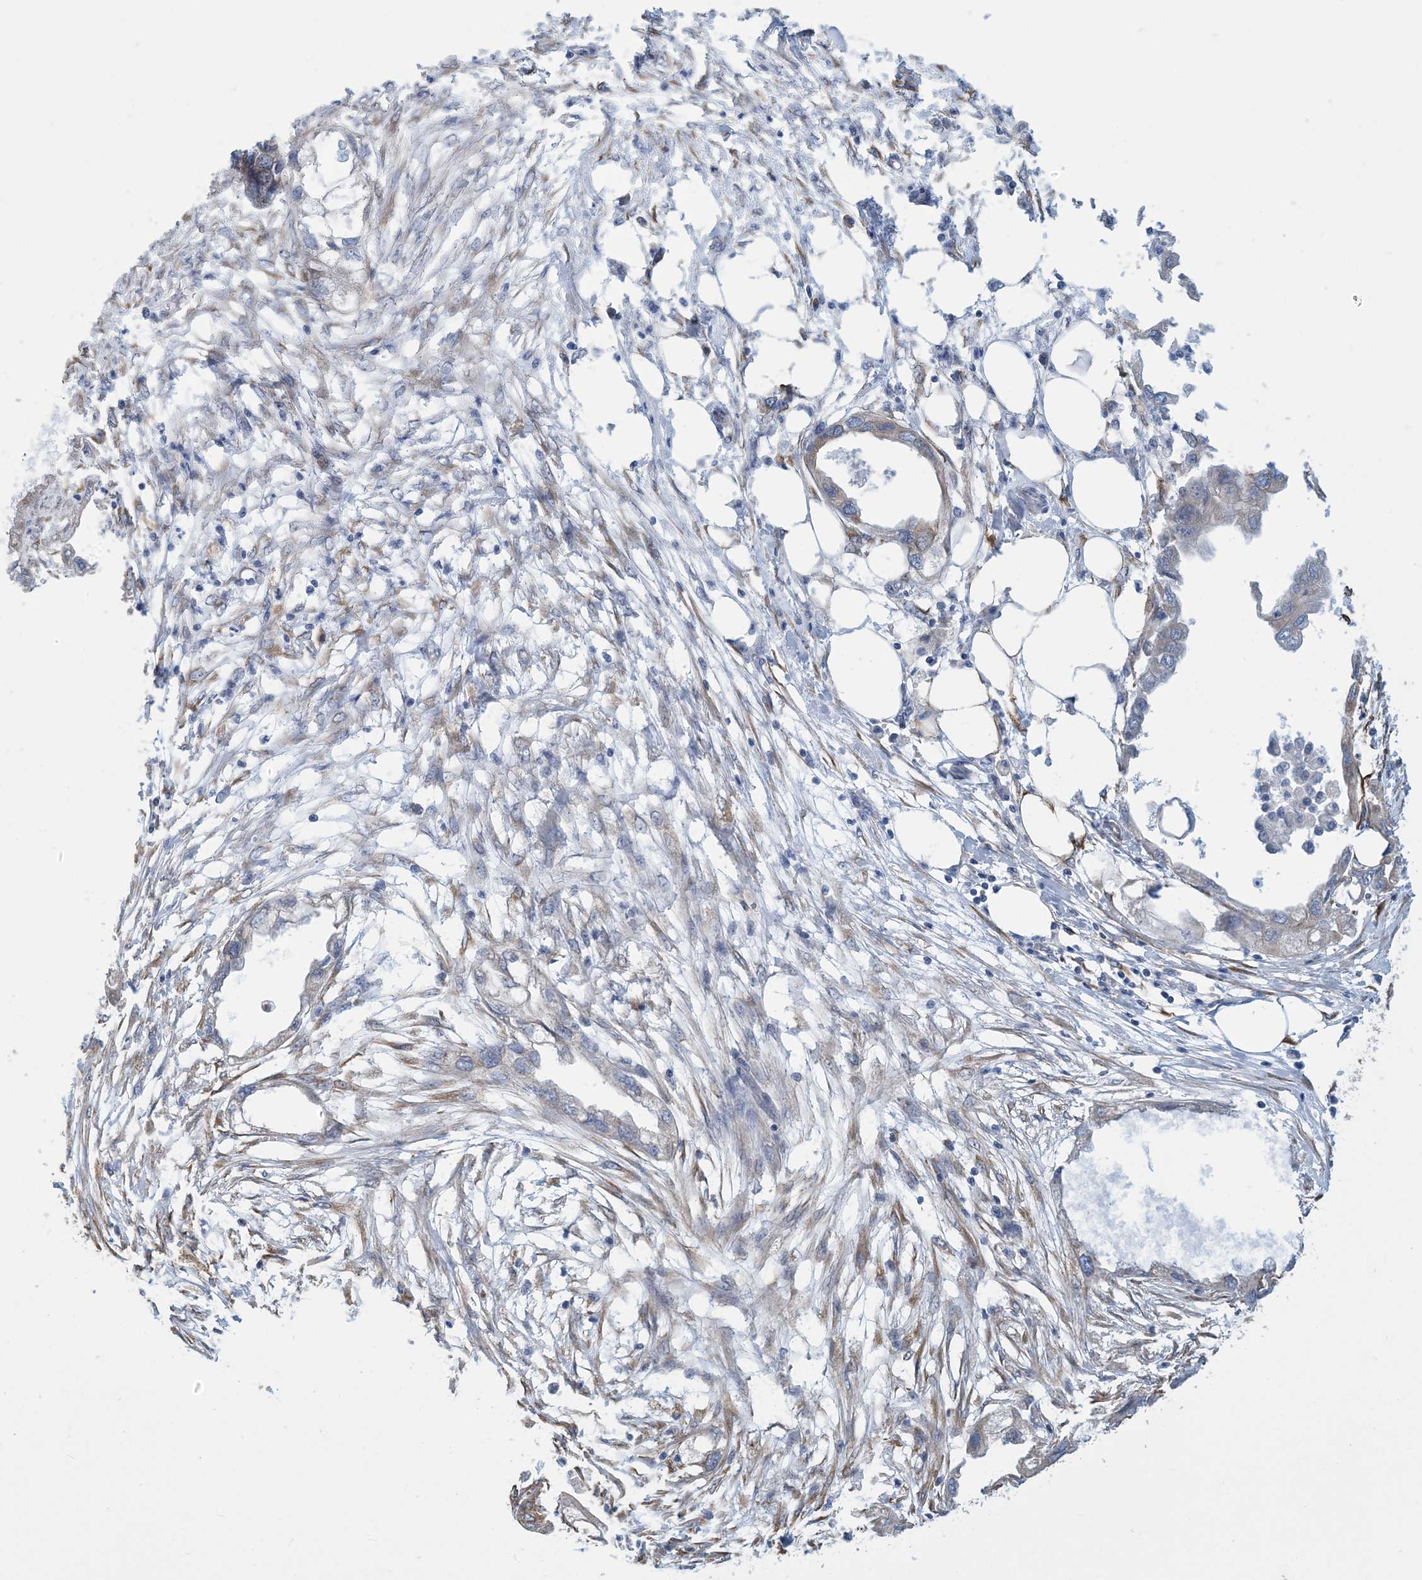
{"staining": {"intensity": "weak", "quantity": "<25%", "location": "cytoplasmic/membranous"}, "tissue": "endometrial cancer", "cell_type": "Tumor cells", "image_type": "cancer", "snomed": [{"axis": "morphology", "description": "Adenocarcinoma, NOS"}, {"axis": "morphology", "description": "Adenocarcinoma, metastatic, NOS"}, {"axis": "topography", "description": "Adipose tissue"}, {"axis": "topography", "description": "Endometrium"}], "caption": "This is an immunohistochemistry (IHC) histopathology image of endometrial cancer. There is no expression in tumor cells.", "gene": "CCDC14", "patient": {"sex": "female", "age": 67}}